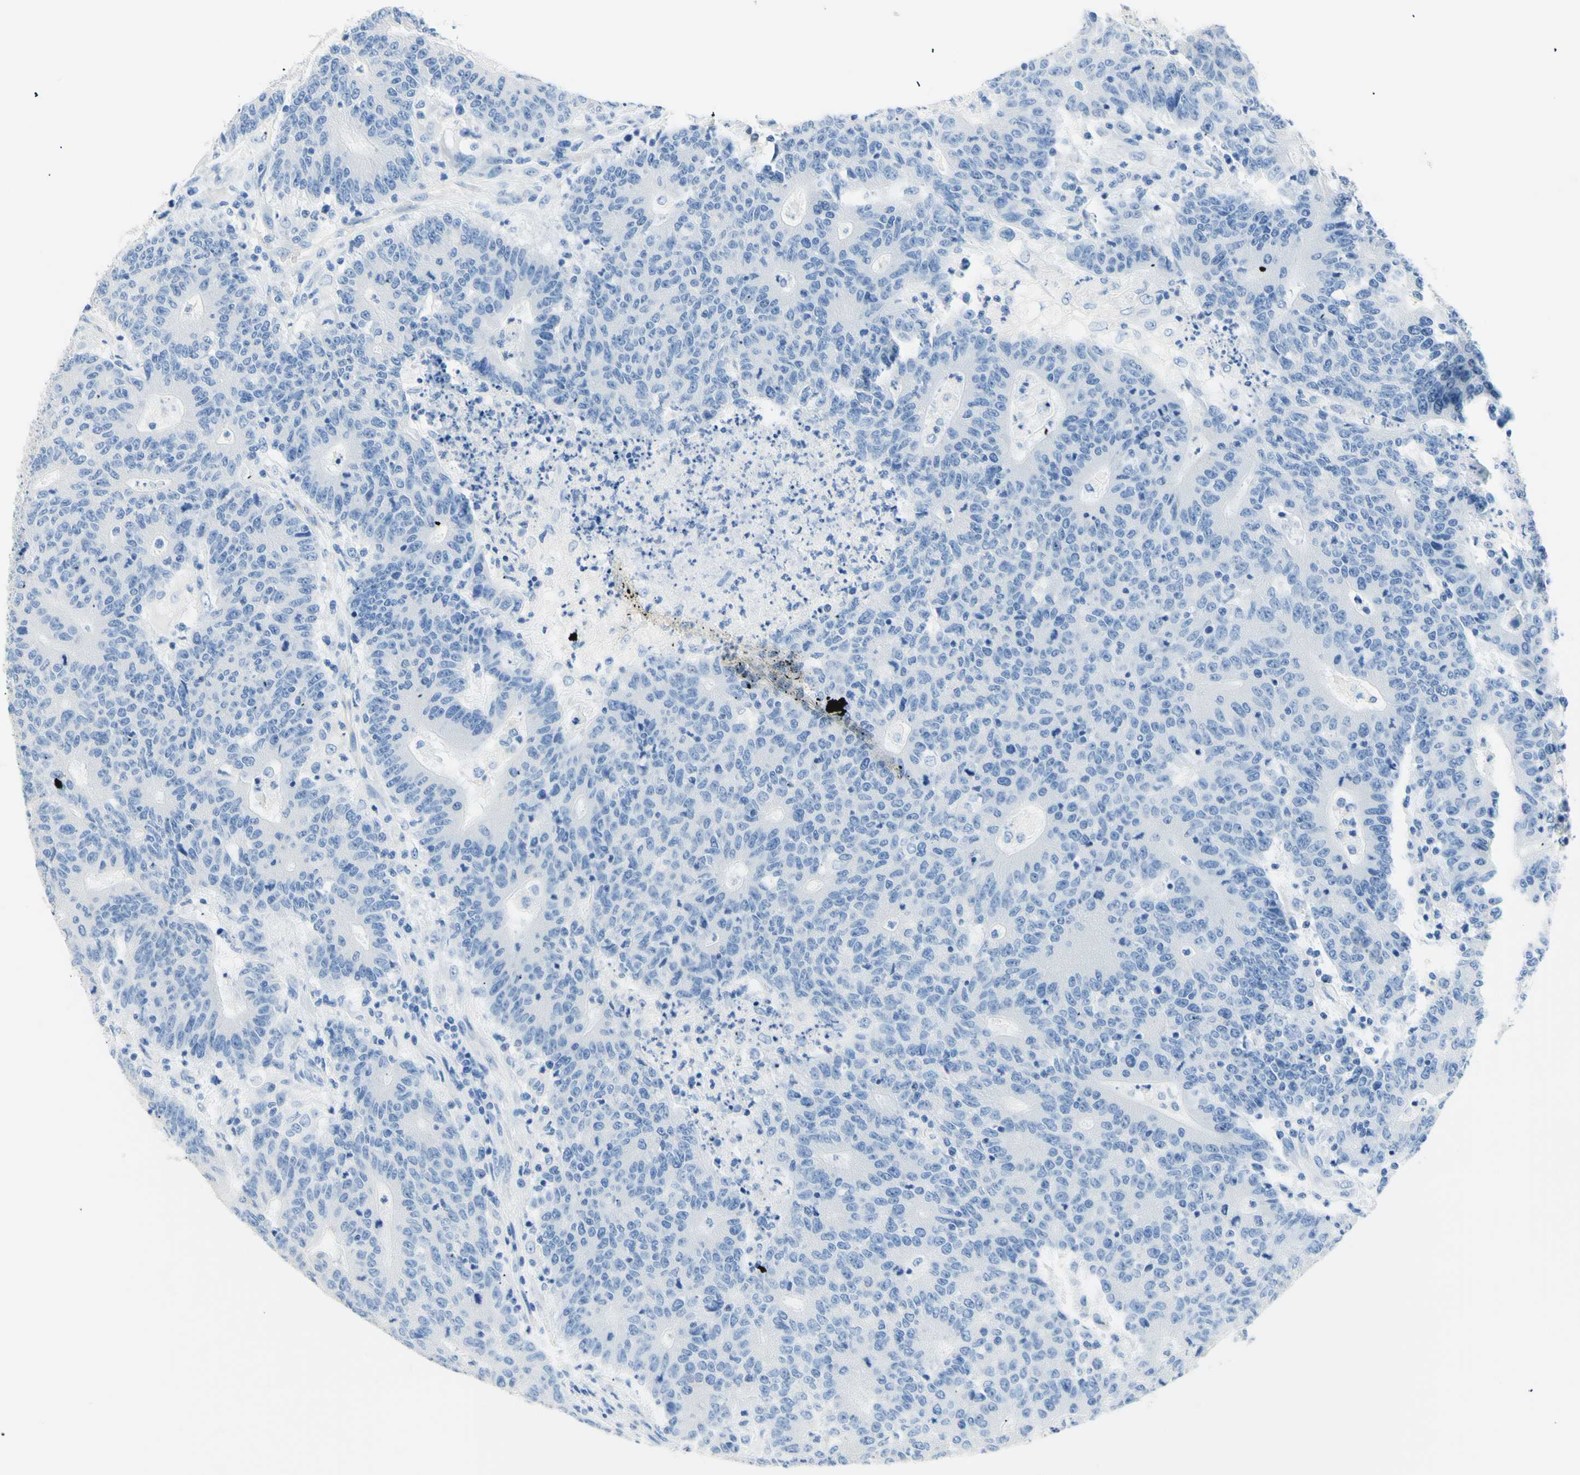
{"staining": {"intensity": "negative", "quantity": "none", "location": "none"}, "tissue": "colorectal cancer", "cell_type": "Tumor cells", "image_type": "cancer", "snomed": [{"axis": "morphology", "description": "Normal tissue, NOS"}, {"axis": "morphology", "description": "Adenocarcinoma, NOS"}, {"axis": "topography", "description": "Colon"}], "caption": "An immunohistochemistry (IHC) micrograph of adenocarcinoma (colorectal) is shown. There is no staining in tumor cells of adenocarcinoma (colorectal).", "gene": "HPCA", "patient": {"sex": "female", "age": 75}}